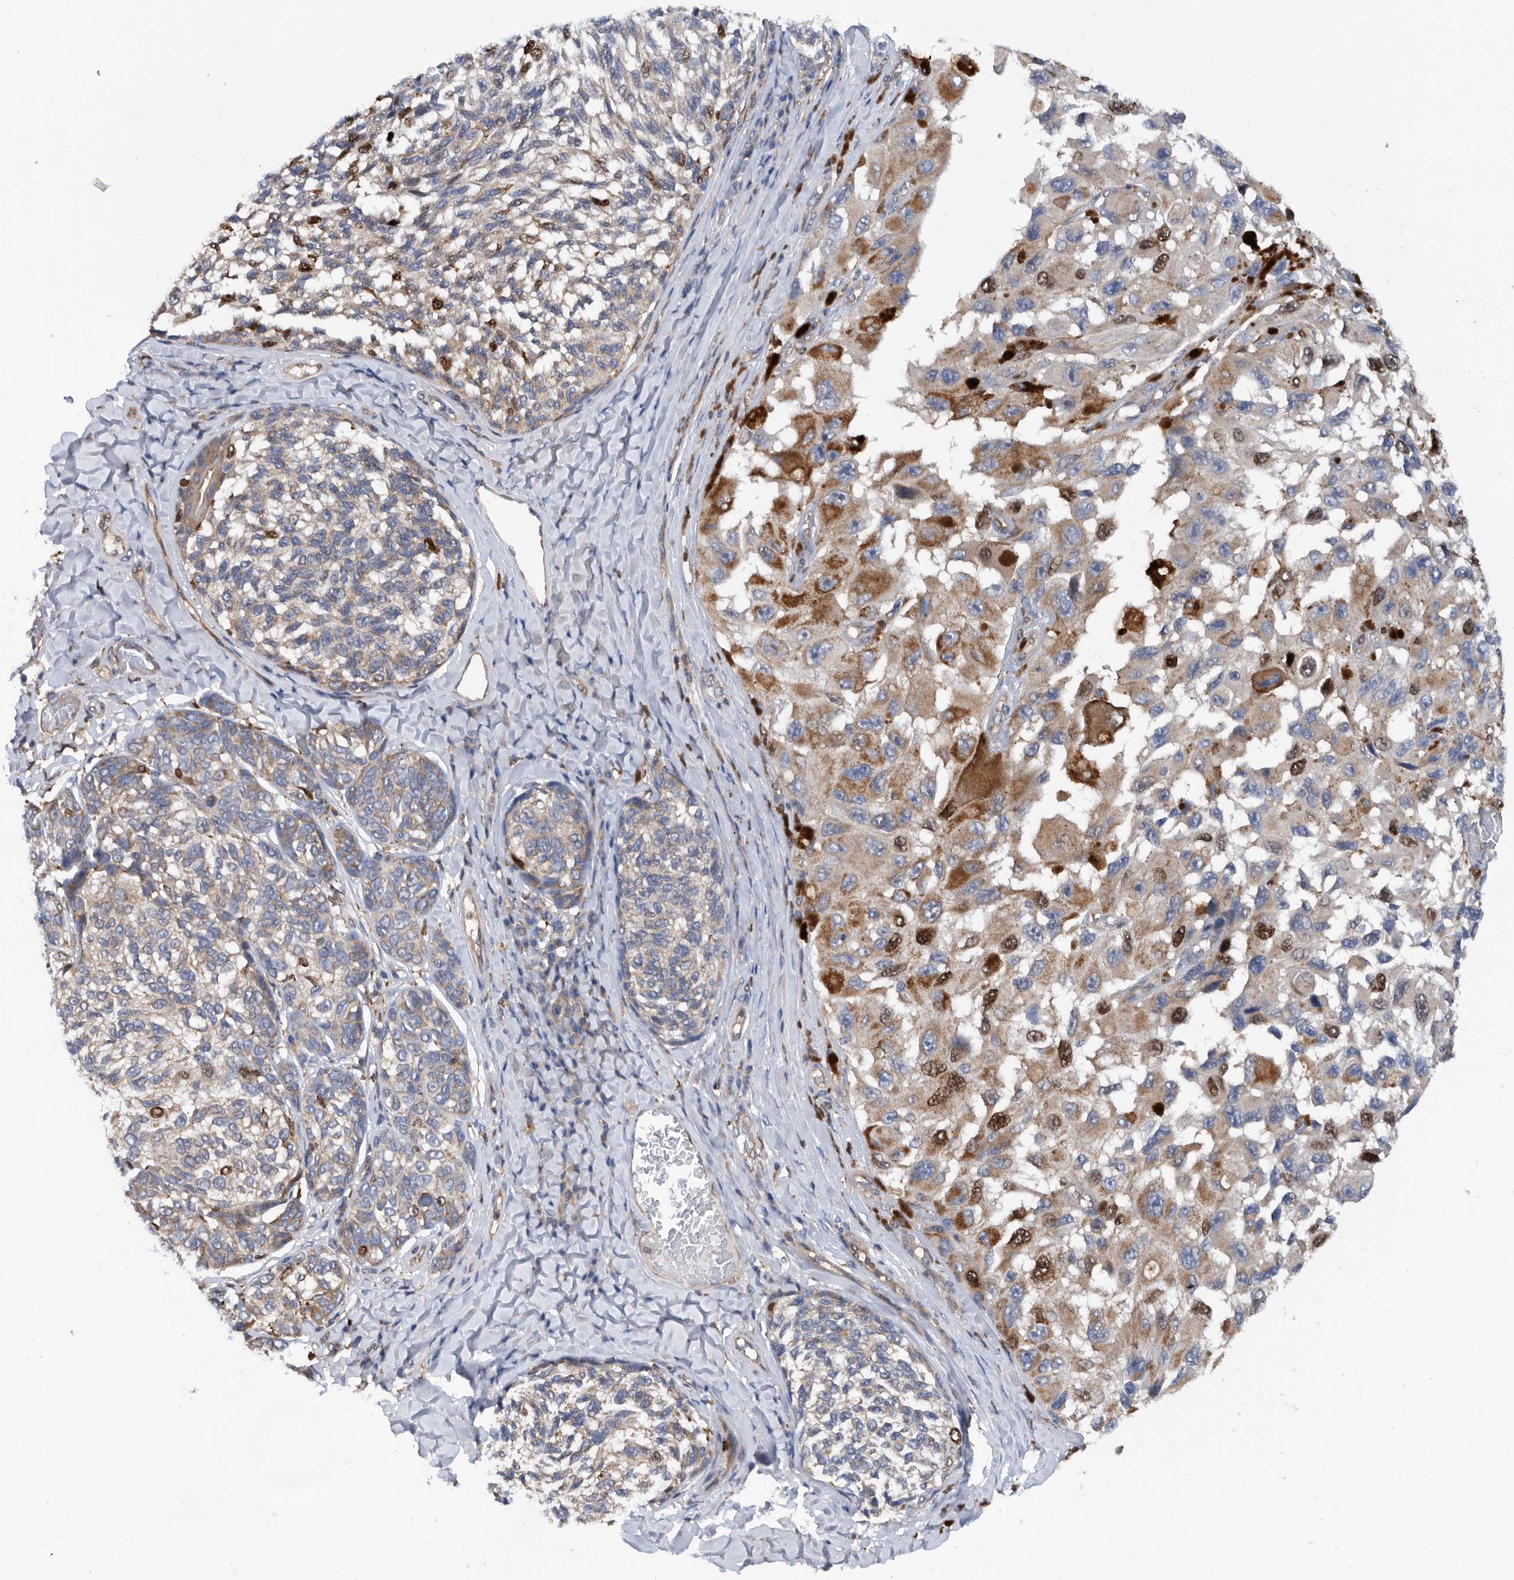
{"staining": {"intensity": "moderate", "quantity": "25%-75%", "location": "cytoplasmic/membranous,nuclear"}, "tissue": "melanoma", "cell_type": "Tumor cells", "image_type": "cancer", "snomed": [{"axis": "morphology", "description": "Malignant melanoma, NOS"}, {"axis": "topography", "description": "Skin"}], "caption": "This micrograph reveals immunohistochemistry staining of malignant melanoma, with medium moderate cytoplasmic/membranous and nuclear staining in about 25%-75% of tumor cells.", "gene": "ATAD2", "patient": {"sex": "female", "age": 73}}